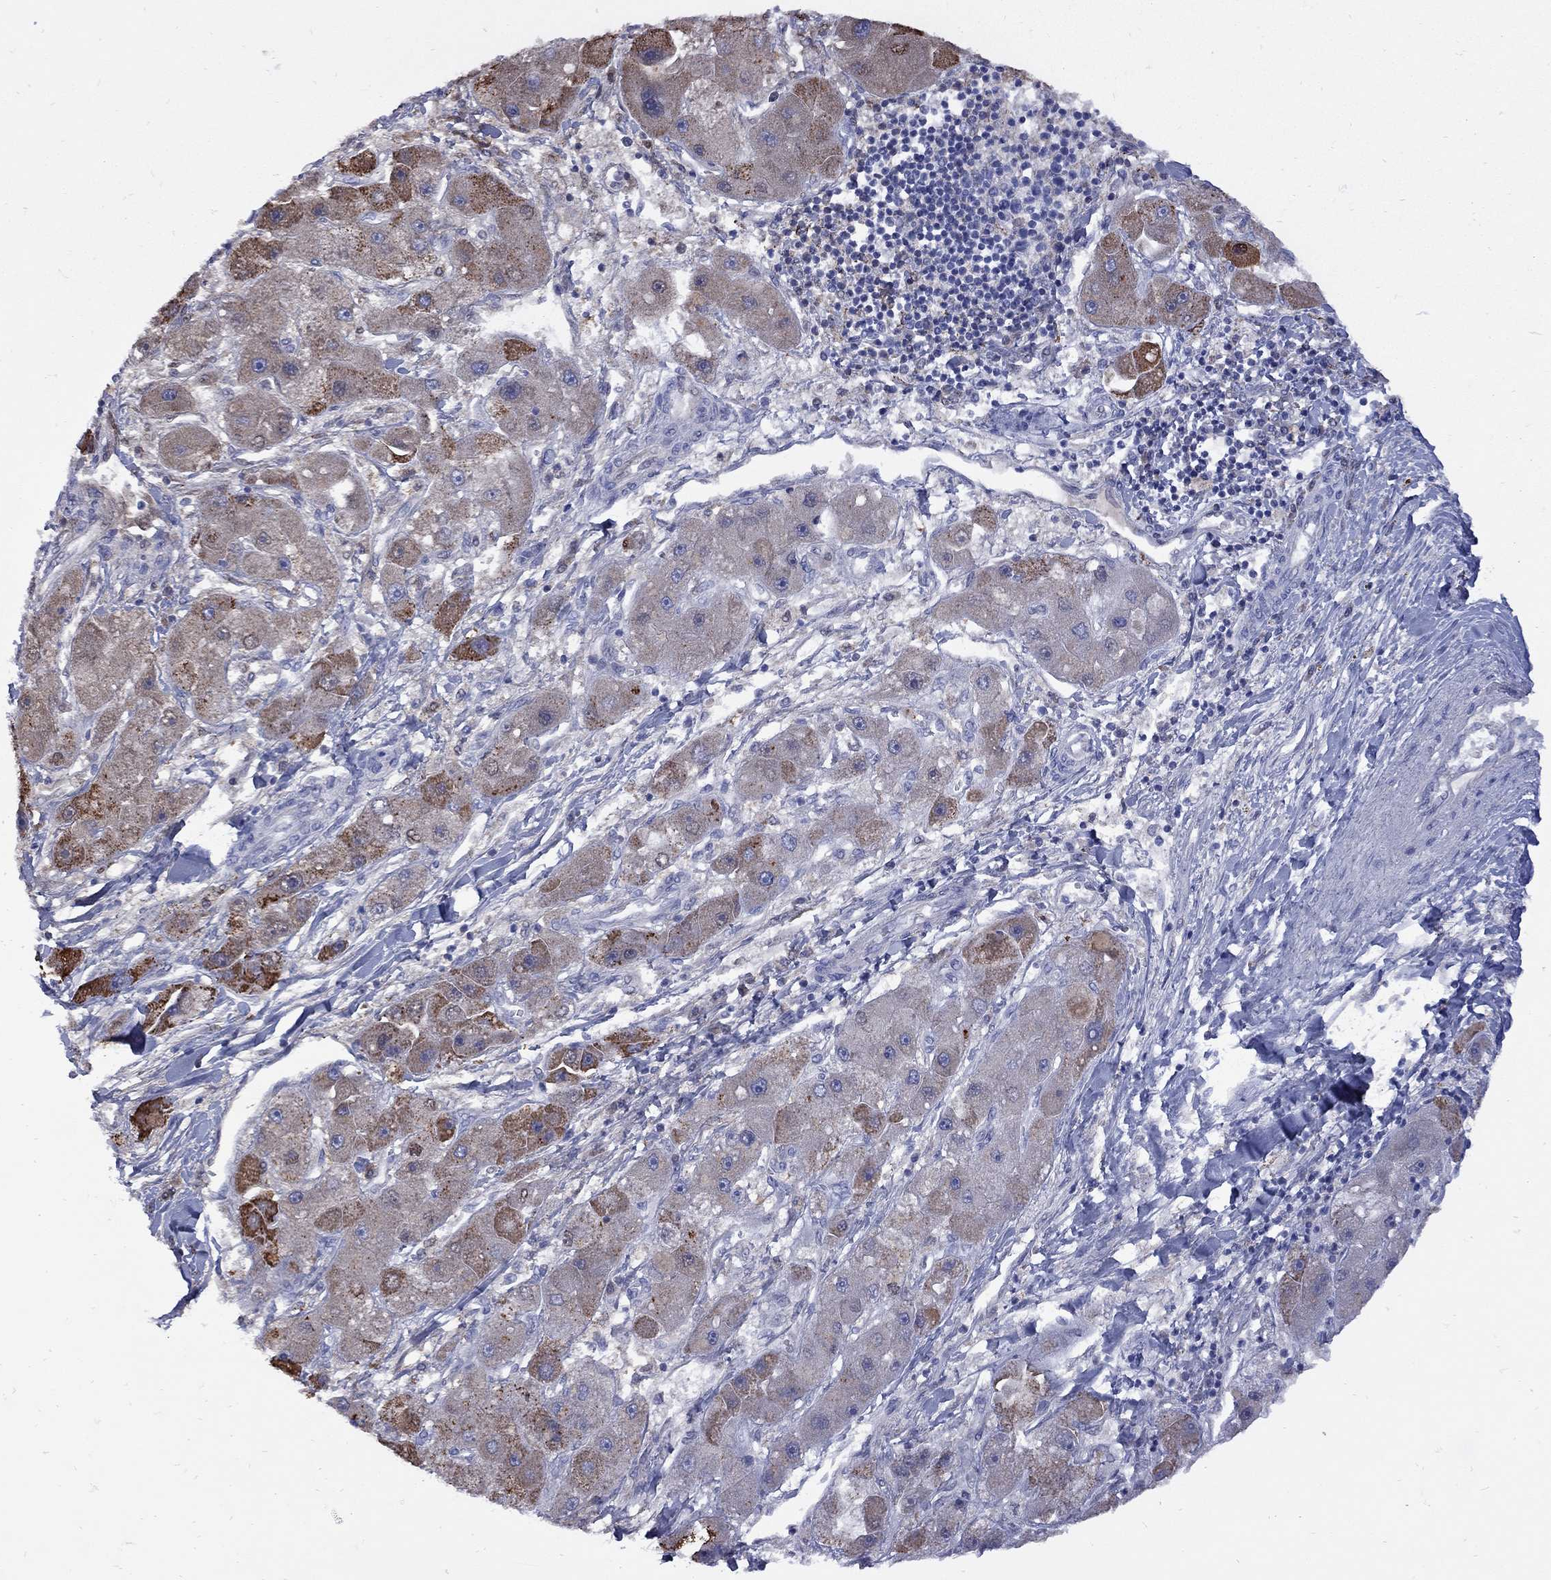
{"staining": {"intensity": "strong", "quantity": "25%-75%", "location": "cytoplasmic/membranous"}, "tissue": "liver cancer", "cell_type": "Tumor cells", "image_type": "cancer", "snomed": [{"axis": "morphology", "description": "Carcinoma, Hepatocellular, NOS"}, {"axis": "topography", "description": "Liver"}], "caption": "A histopathology image of human hepatocellular carcinoma (liver) stained for a protein displays strong cytoplasmic/membranous brown staining in tumor cells.", "gene": "SESTD1", "patient": {"sex": "male", "age": 24}}